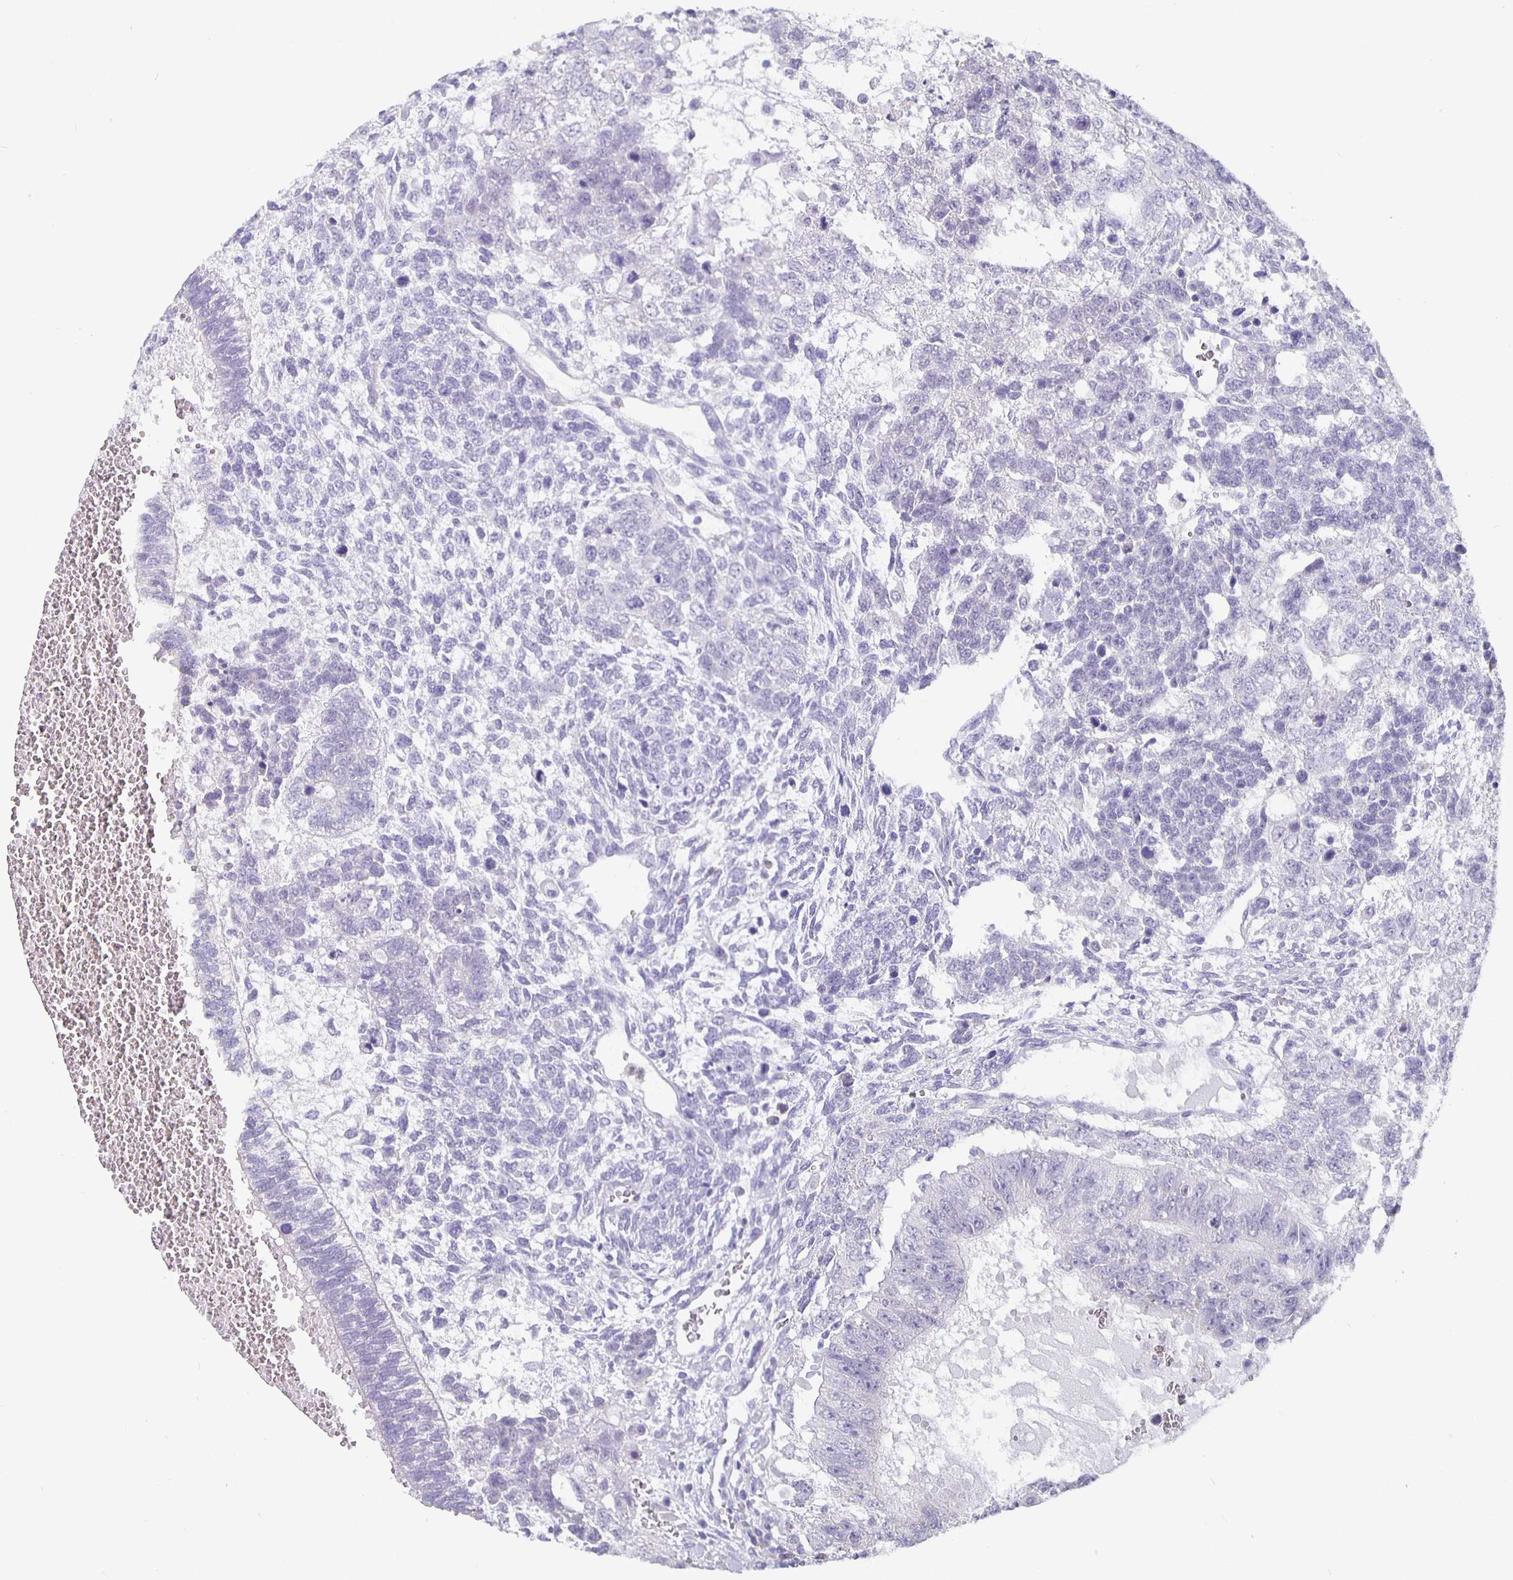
{"staining": {"intensity": "negative", "quantity": "none", "location": "none"}, "tissue": "testis cancer", "cell_type": "Tumor cells", "image_type": "cancer", "snomed": [{"axis": "morphology", "description": "Normal tissue, NOS"}, {"axis": "morphology", "description": "Carcinoma, Embryonal, NOS"}, {"axis": "topography", "description": "Testis"}, {"axis": "topography", "description": "Epididymis"}], "caption": "Embryonal carcinoma (testis) was stained to show a protein in brown. There is no significant expression in tumor cells. The staining is performed using DAB (3,3'-diaminobenzidine) brown chromogen with nuclei counter-stained in using hematoxylin.", "gene": "GPX4", "patient": {"sex": "male", "age": 23}}